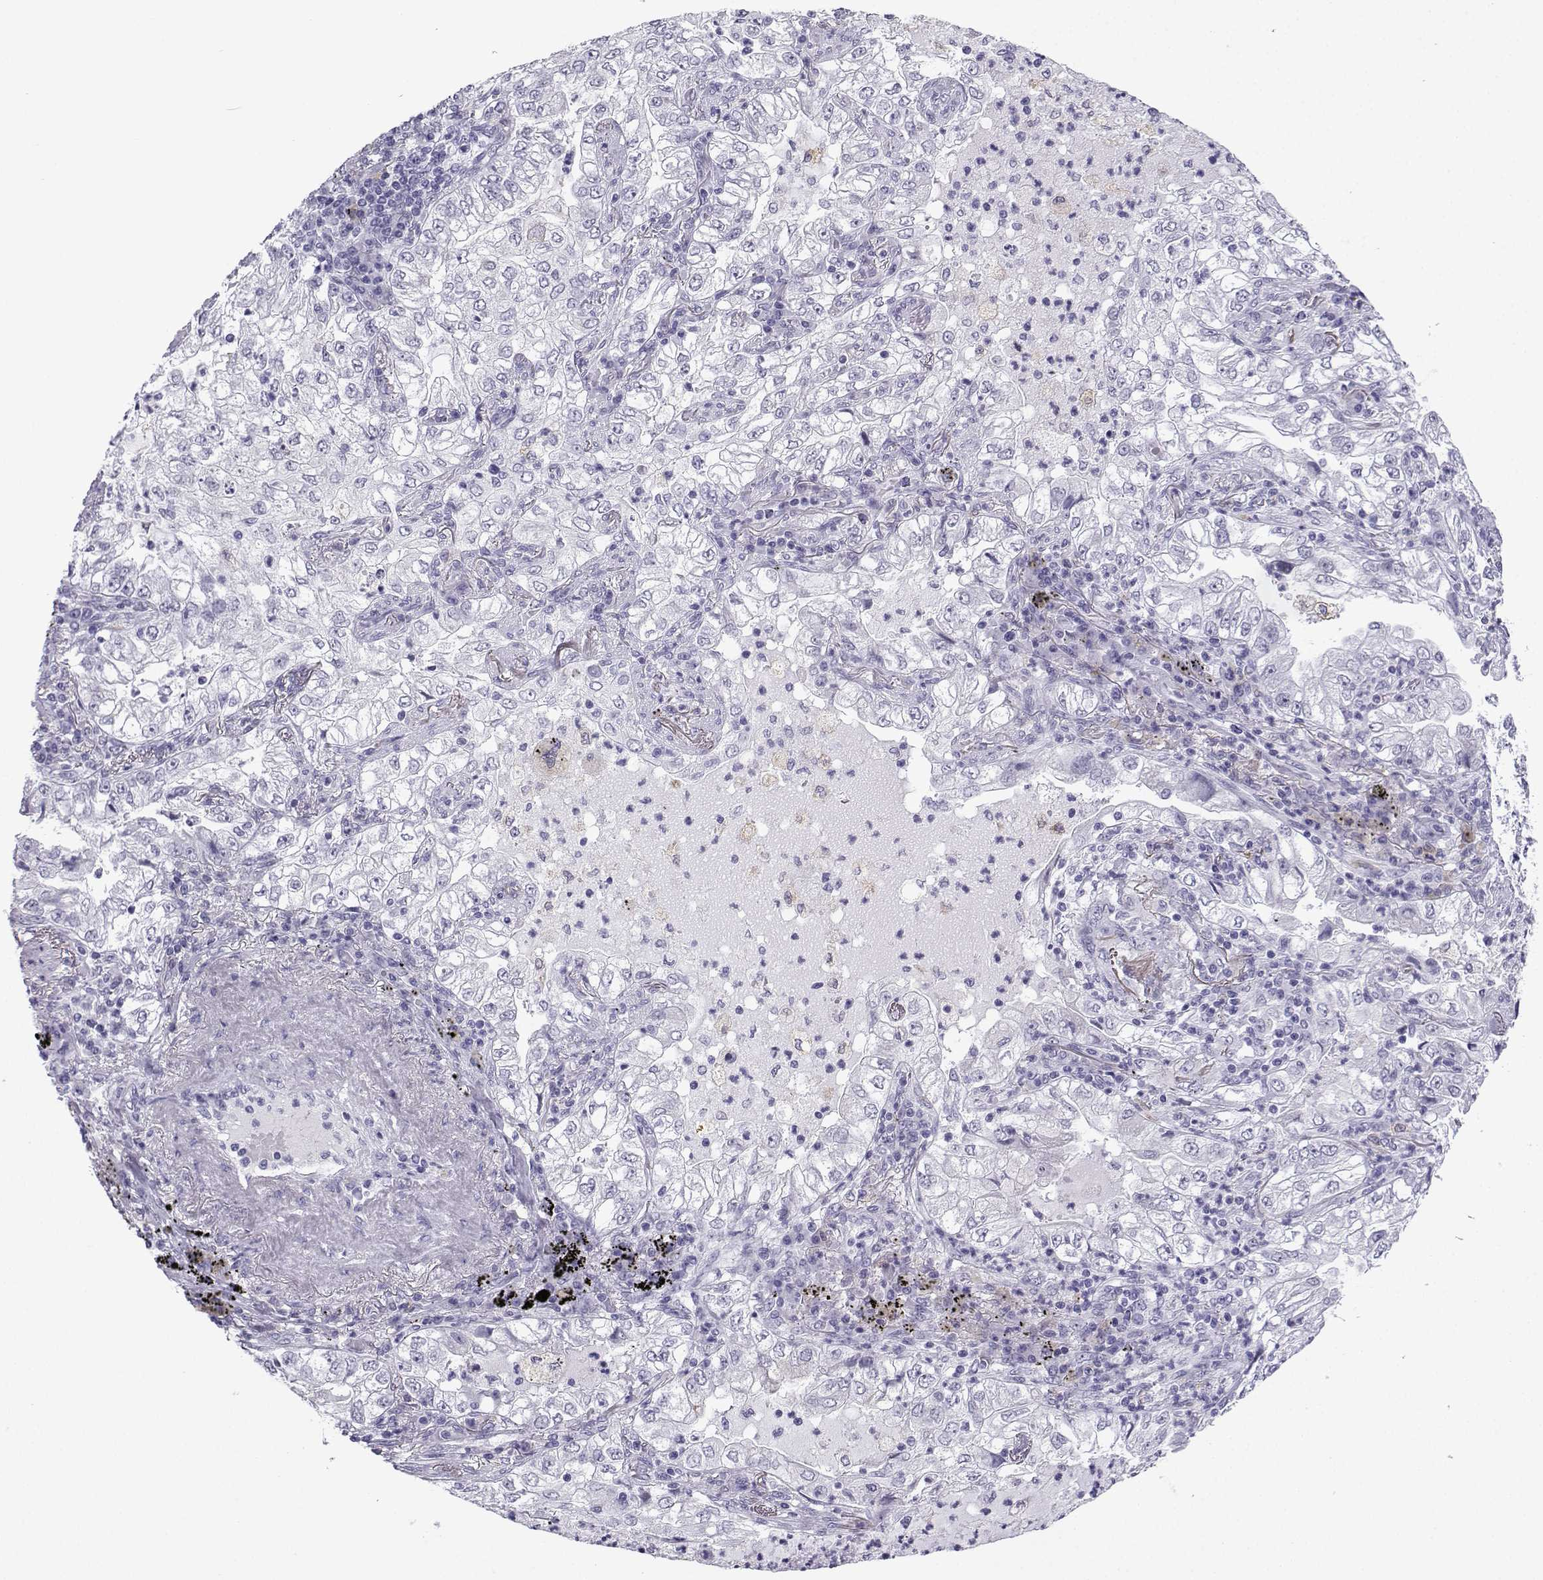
{"staining": {"intensity": "negative", "quantity": "none", "location": "none"}, "tissue": "lung cancer", "cell_type": "Tumor cells", "image_type": "cancer", "snomed": [{"axis": "morphology", "description": "Adenocarcinoma, NOS"}, {"axis": "topography", "description": "Lung"}], "caption": "Immunohistochemical staining of human lung cancer (adenocarcinoma) demonstrates no significant expression in tumor cells. (IHC, brightfield microscopy, high magnification).", "gene": "MRGBP", "patient": {"sex": "female", "age": 73}}